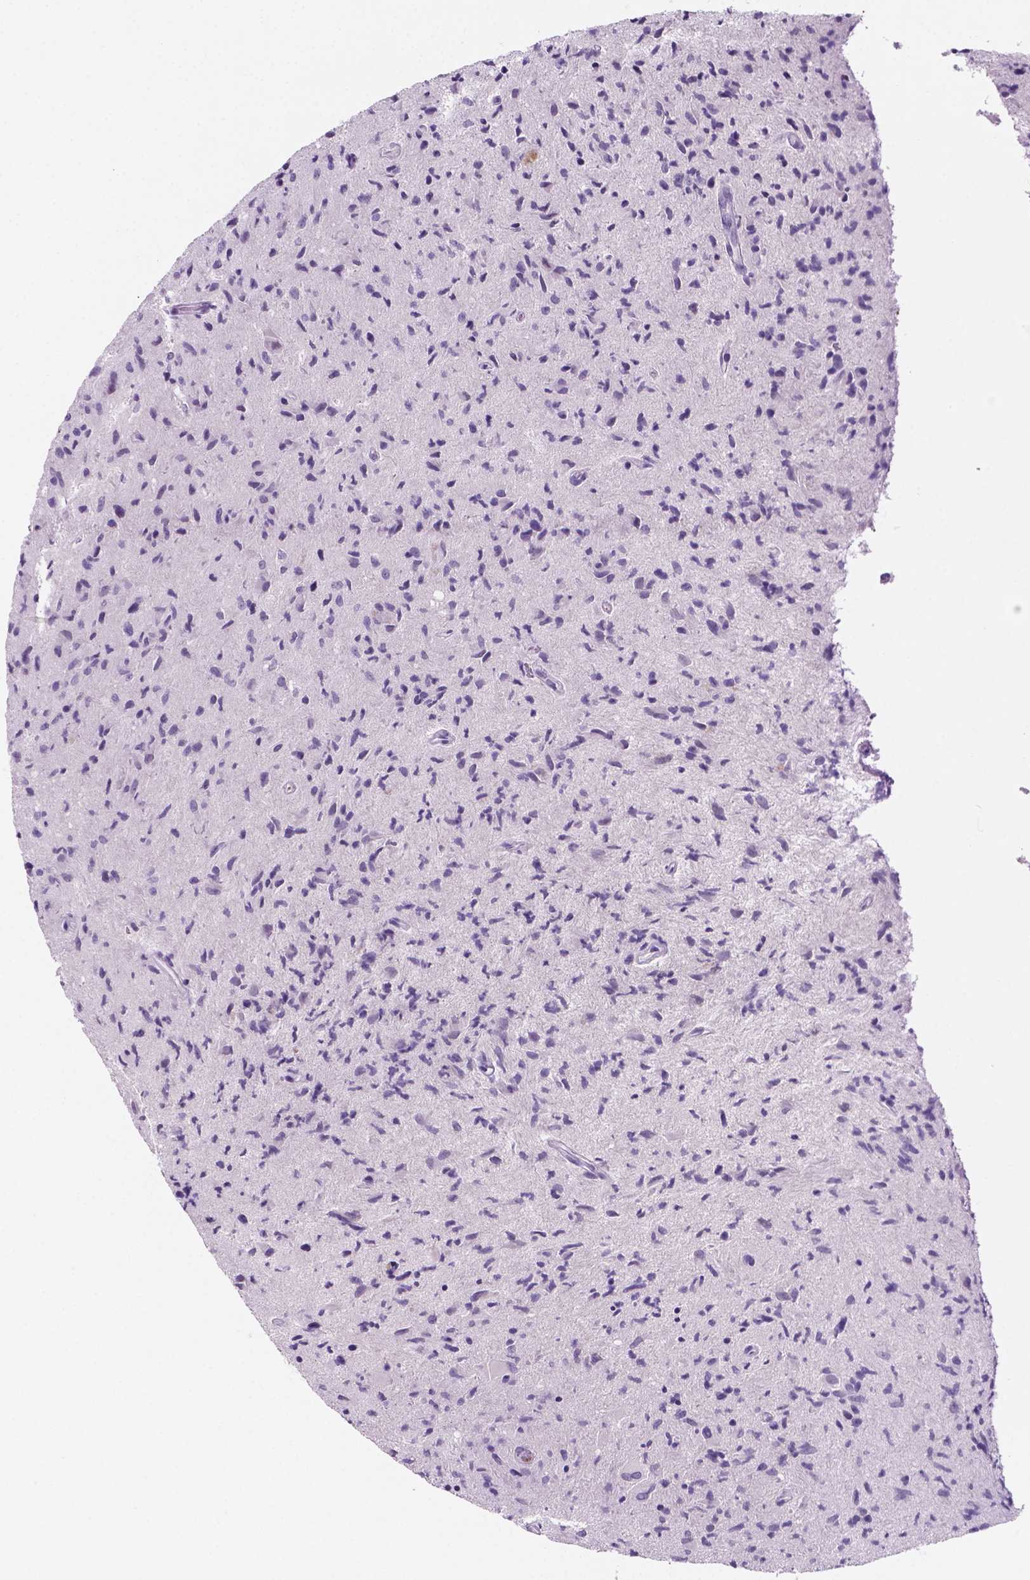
{"staining": {"intensity": "negative", "quantity": "none", "location": "none"}, "tissue": "glioma", "cell_type": "Tumor cells", "image_type": "cancer", "snomed": [{"axis": "morphology", "description": "Glioma, malignant, High grade"}, {"axis": "topography", "description": "Brain"}], "caption": "Immunohistochemical staining of malignant high-grade glioma reveals no significant expression in tumor cells. (DAB (3,3'-diaminobenzidine) immunohistochemistry, high magnification).", "gene": "EBLN2", "patient": {"sex": "male", "age": 54}}